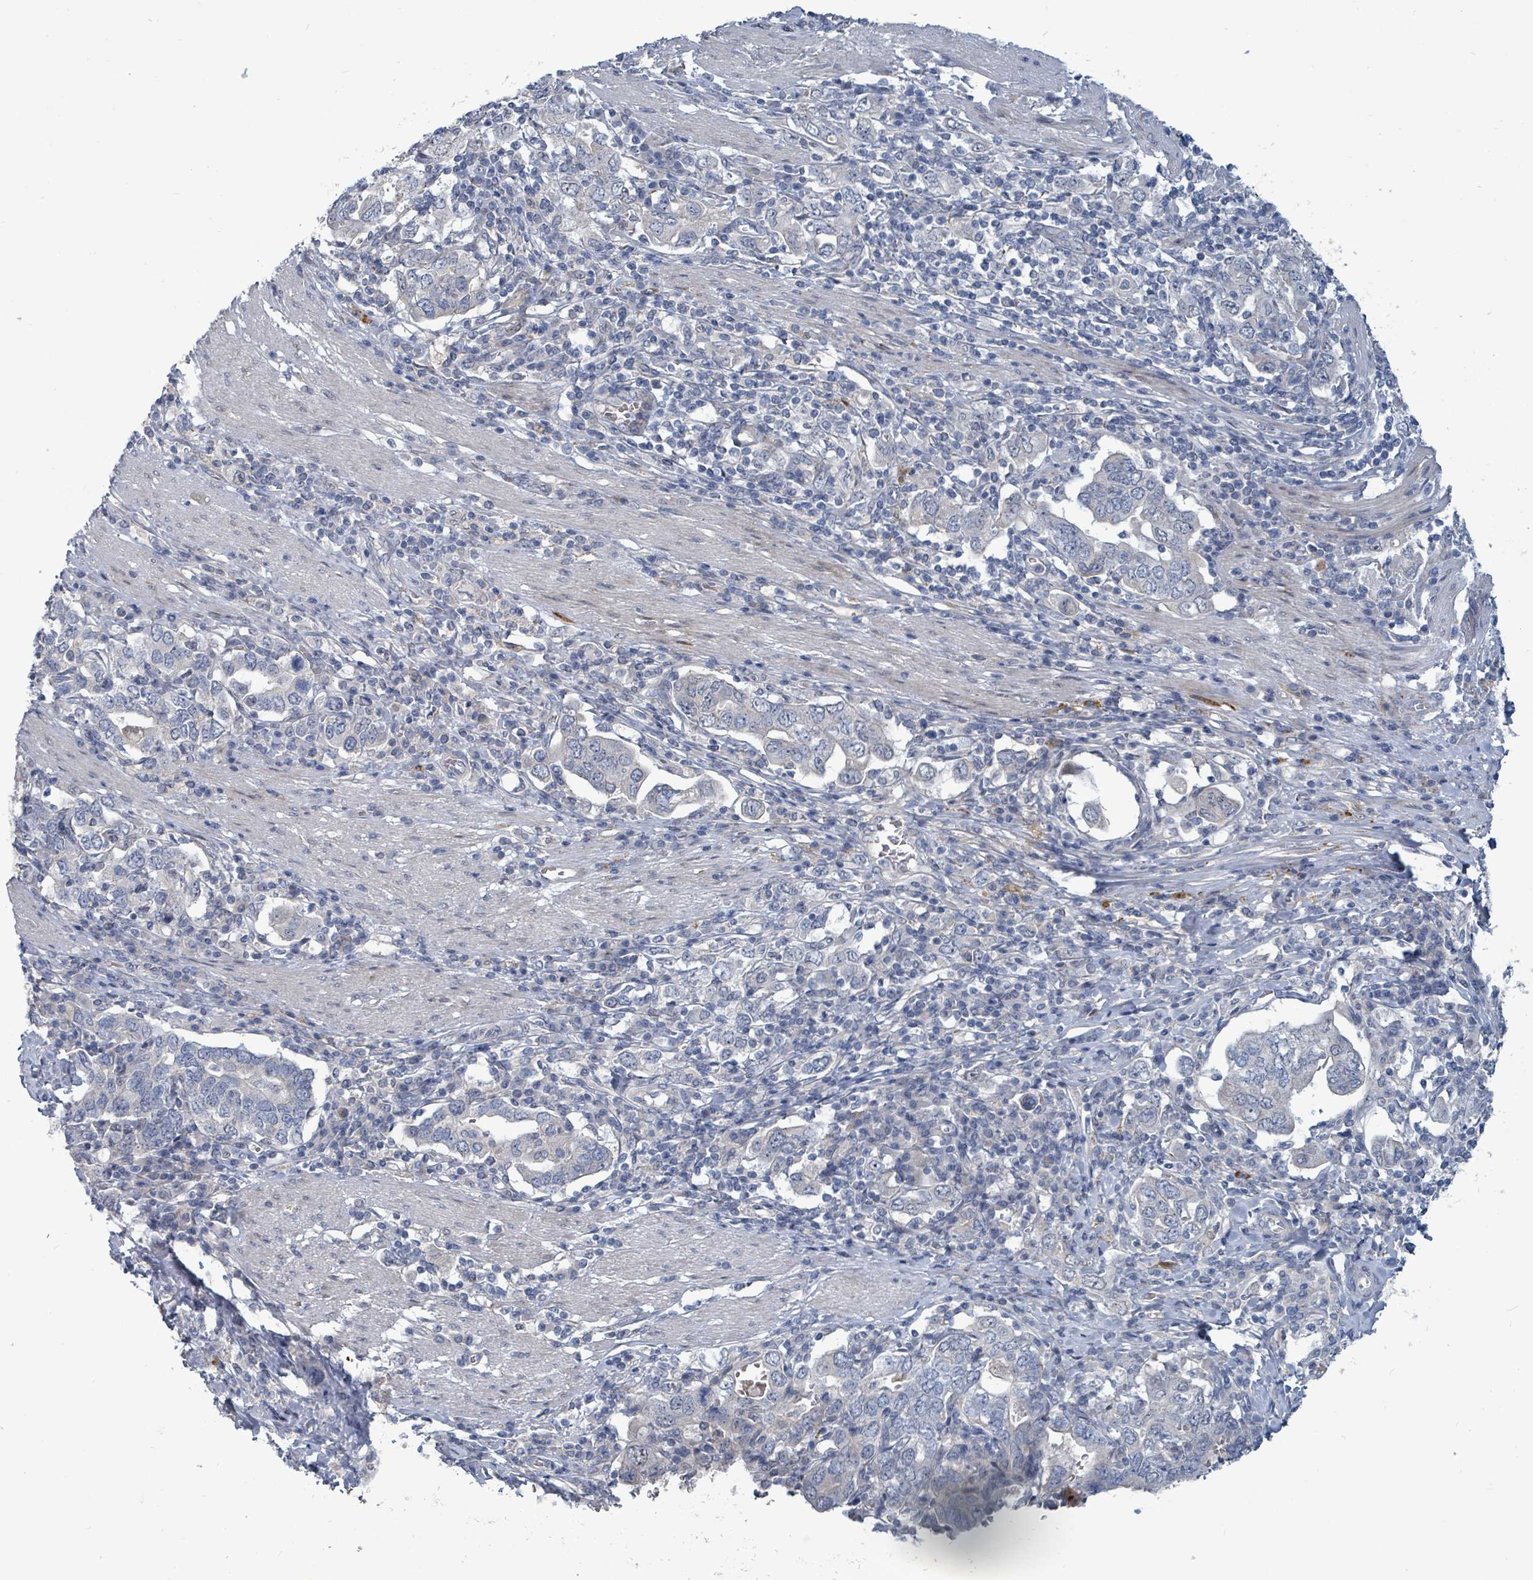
{"staining": {"intensity": "negative", "quantity": "none", "location": "none"}, "tissue": "stomach cancer", "cell_type": "Tumor cells", "image_type": "cancer", "snomed": [{"axis": "morphology", "description": "Adenocarcinoma, NOS"}, {"axis": "topography", "description": "Stomach, upper"}, {"axis": "topography", "description": "Stomach"}], "caption": "The micrograph shows no staining of tumor cells in stomach cancer (adenocarcinoma).", "gene": "TRDMT1", "patient": {"sex": "male", "age": 62}}